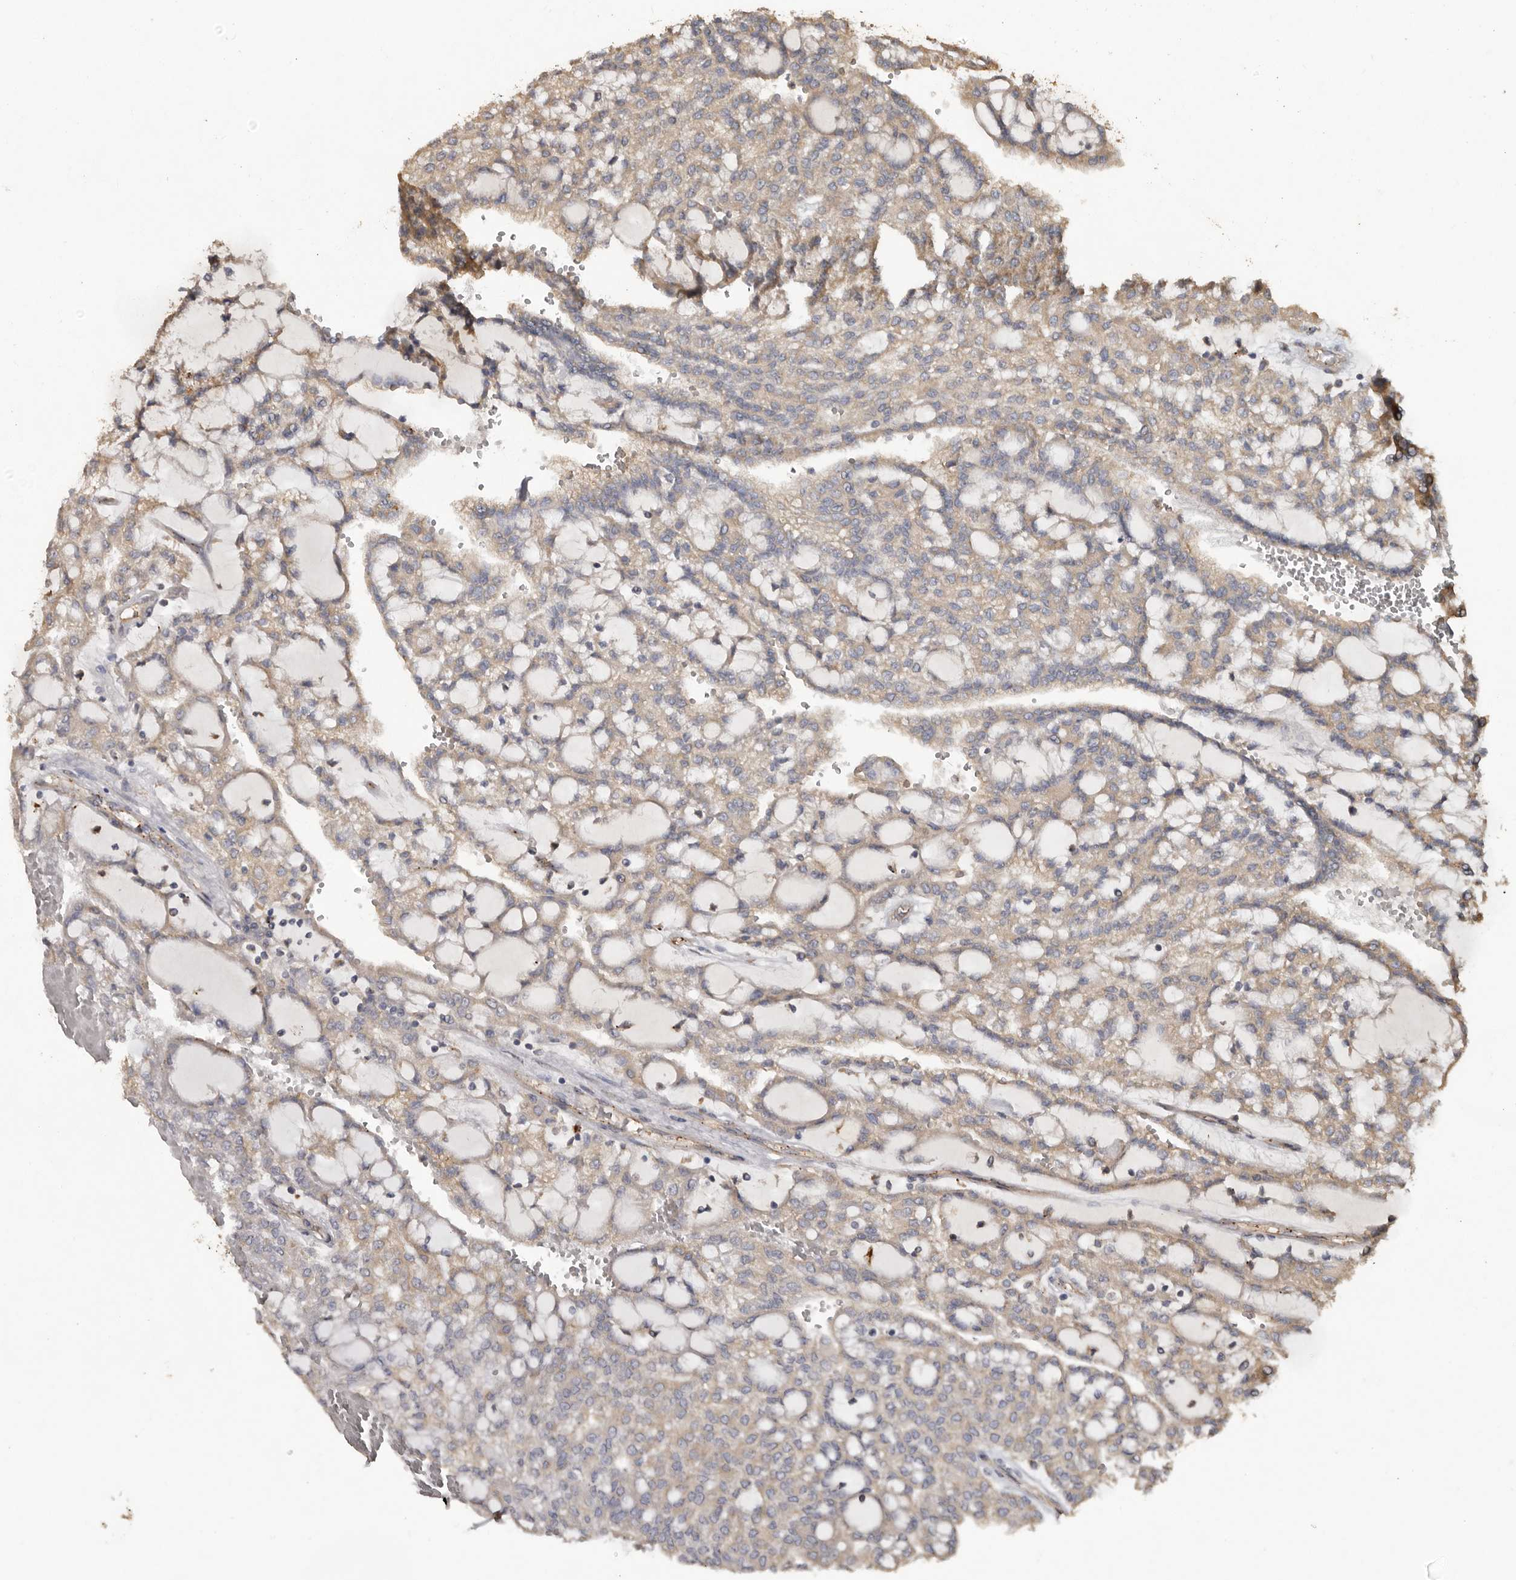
{"staining": {"intensity": "weak", "quantity": "25%-75%", "location": "cytoplasmic/membranous"}, "tissue": "renal cancer", "cell_type": "Tumor cells", "image_type": "cancer", "snomed": [{"axis": "morphology", "description": "Adenocarcinoma, NOS"}, {"axis": "topography", "description": "Kidney"}], "caption": "Immunohistochemistry (IHC) (DAB (3,3'-diaminobenzidine)) staining of renal cancer (adenocarcinoma) displays weak cytoplasmic/membranous protein positivity in about 25%-75% of tumor cells. (Brightfield microscopy of DAB IHC at high magnification).", "gene": "FLCN", "patient": {"sex": "male", "age": 63}}